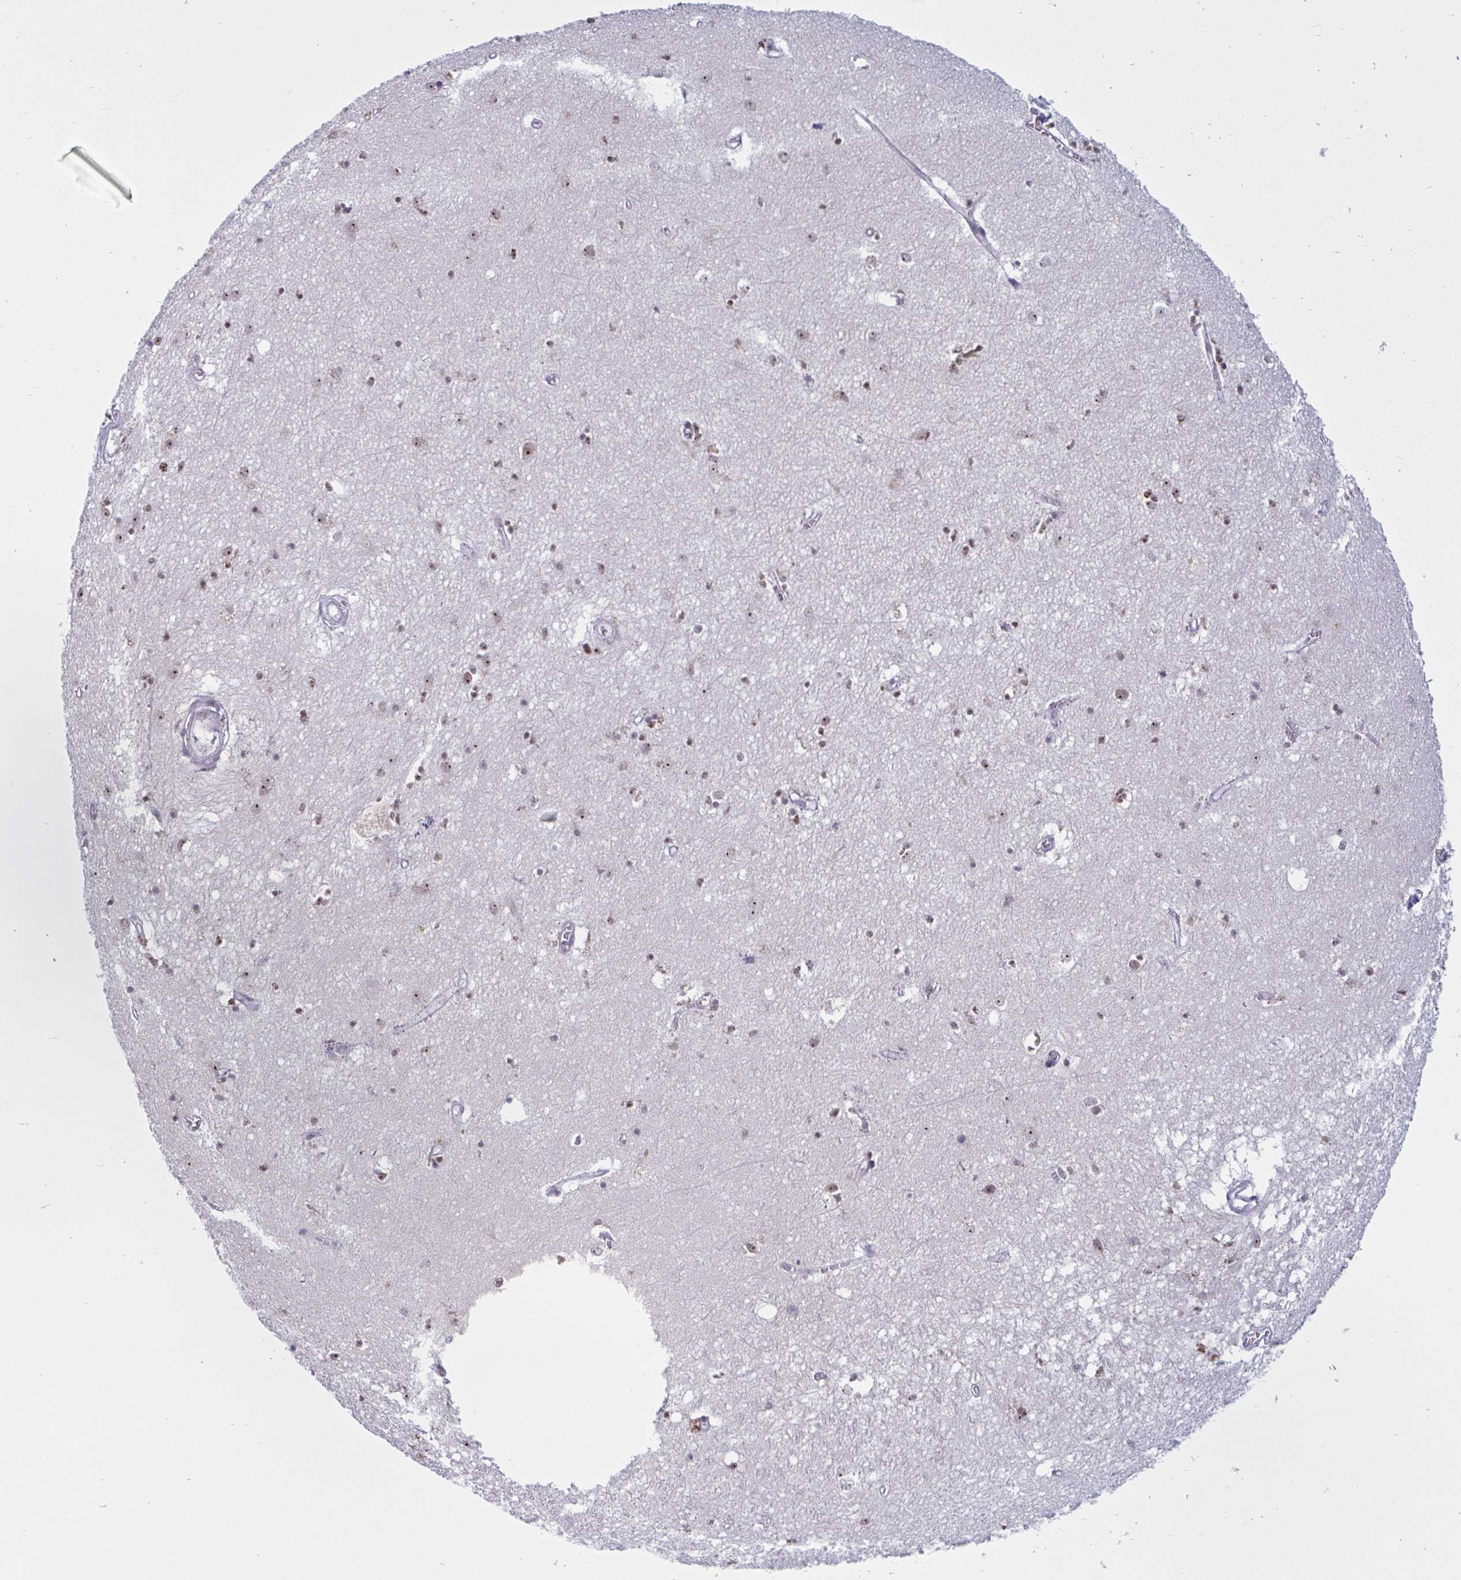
{"staining": {"intensity": "moderate", "quantity": "25%-75%", "location": "cytoplasmic/membranous,nuclear"}, "tissue": "hippocampus", "cell_type": "Glial cells", "image_type": "normal", "snomed": [{"axis": "morphology", "description": "Normal tissue, NOS"}, {"axis": "topography", "description": "Hippocampus"}], "caption": "A photomicrograph showing moderate cytoplasmic/membranous,nuclear expression in about 25%-75% of glial cells in benign hippocampus, as visualized by brown immunohistochemical staining.", "gene": "TGM6", "patient": {"sex": "female", "age": 64}}